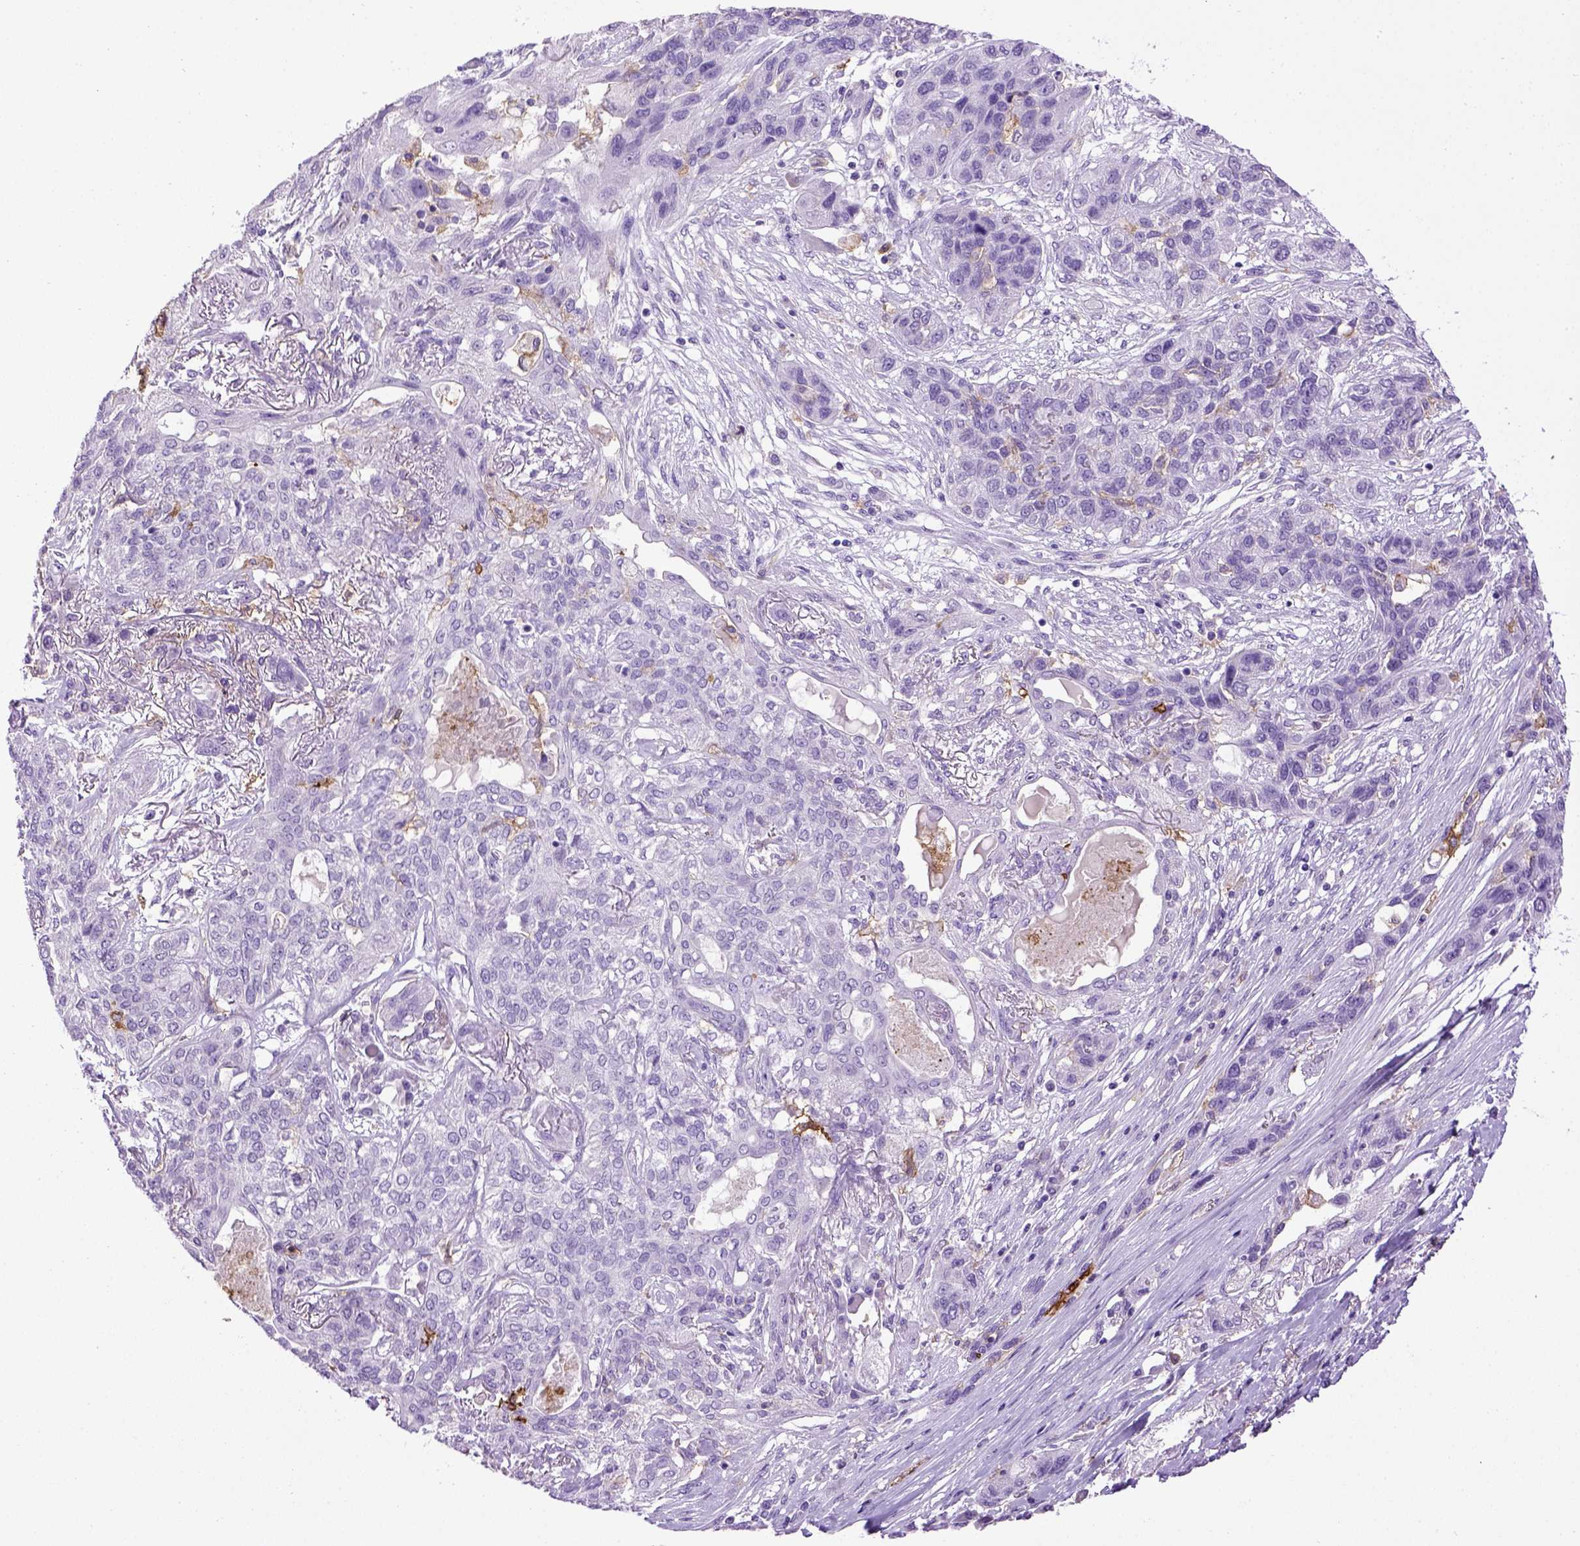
{"staining": {"intensity": "negative", "quantity": "none", "location": "none"}, "tissue": "lung cancer", "cell_type": "Tumor cells", "image_type": "cancer", "snomed": [{"axis": "morphology", "description": "Squamous cell carcinoma, NOS"}, {"axis": "topography", "description": "Lung"}], "caption": "Lung cancer (squamous cell carcinoma) stained for a protein using immunohistochemistry (IHC) reveals no expression tumor cells.", "gene": "ITGAX", "patient": {"sex": "female", "age": 70}}